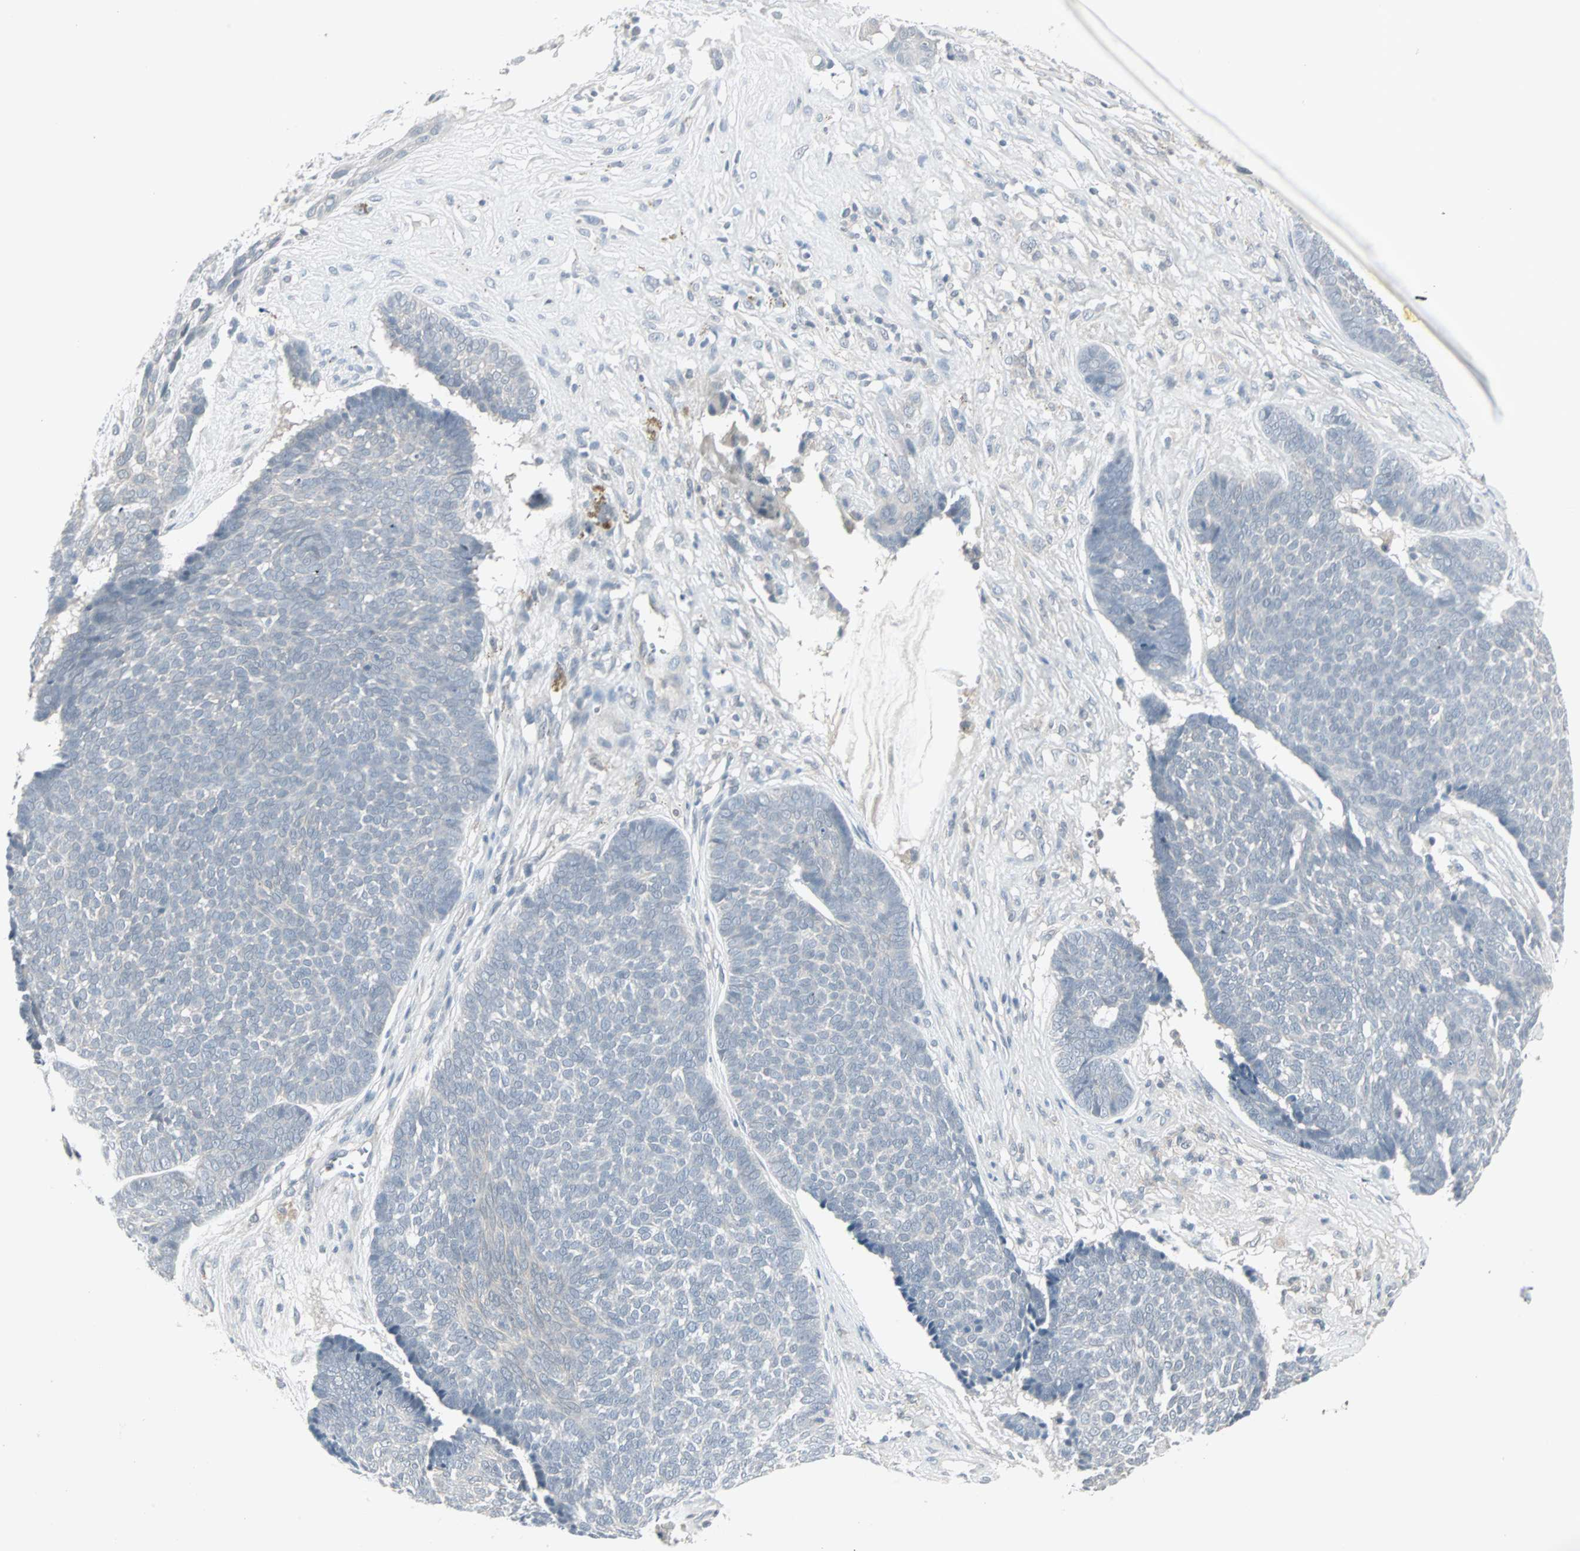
{"staining": {"intensity": "negative", "quantity": "none", "location": "none"}, "tissue": "skin cancer", "cell_type": "Tumor cells", "image_type": "cancer", "snomed": [{"axis": "morphology", "description": "Basal cell carcinoma"}, {"axis": "topography", "description": "Skin"}], "caption": "Human basal cell carcinoma (skin) stained for a protein using IHC shows no positivity in tumor cells.", "gene": "PTPA", "patient": {"sex": "male", "age": 84}}